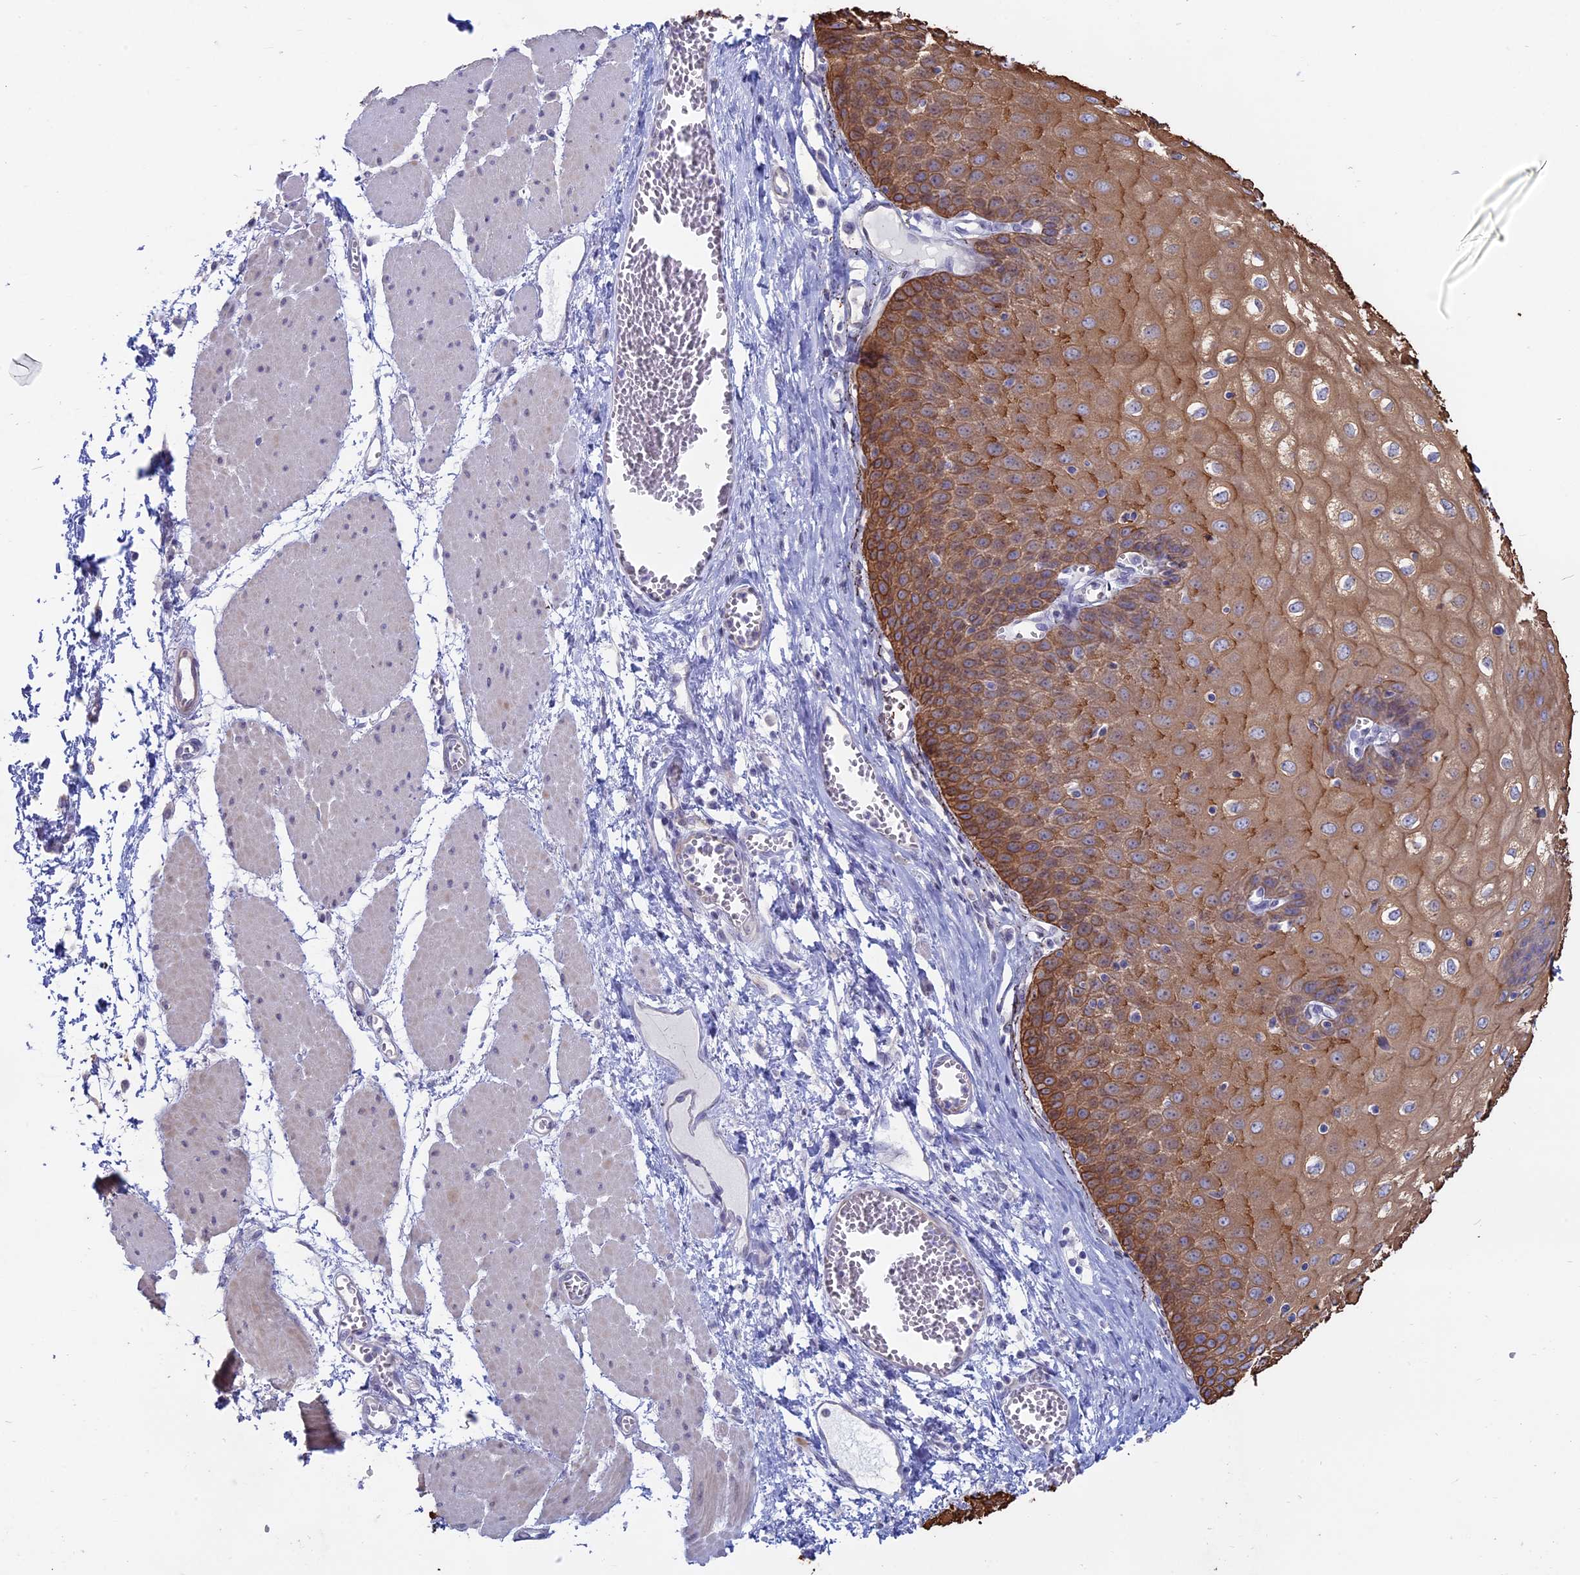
{"staining": {"intensity": "moderate", "quantity": ">75%", "location": "cytoplasmic/membranous"}, "tissue": "esophagus", "cell_type": "Squamous epithelial cells", "image_type": "normal", "snomed": [{"axis": "morphology", "description": "Normal tissue, NOS"}, {"axis": "topography", "description": "Esophagus"}], "caption": "A brown stain shows moderate cytoplasmic/membranous expression of a protein in squamous epithelial cells of normal esophagus. (DAB = brown stain, brightfield microscopy at high magnification).", "gene": "MYO5B", "patient": {"sex": "male", "age": 60}}